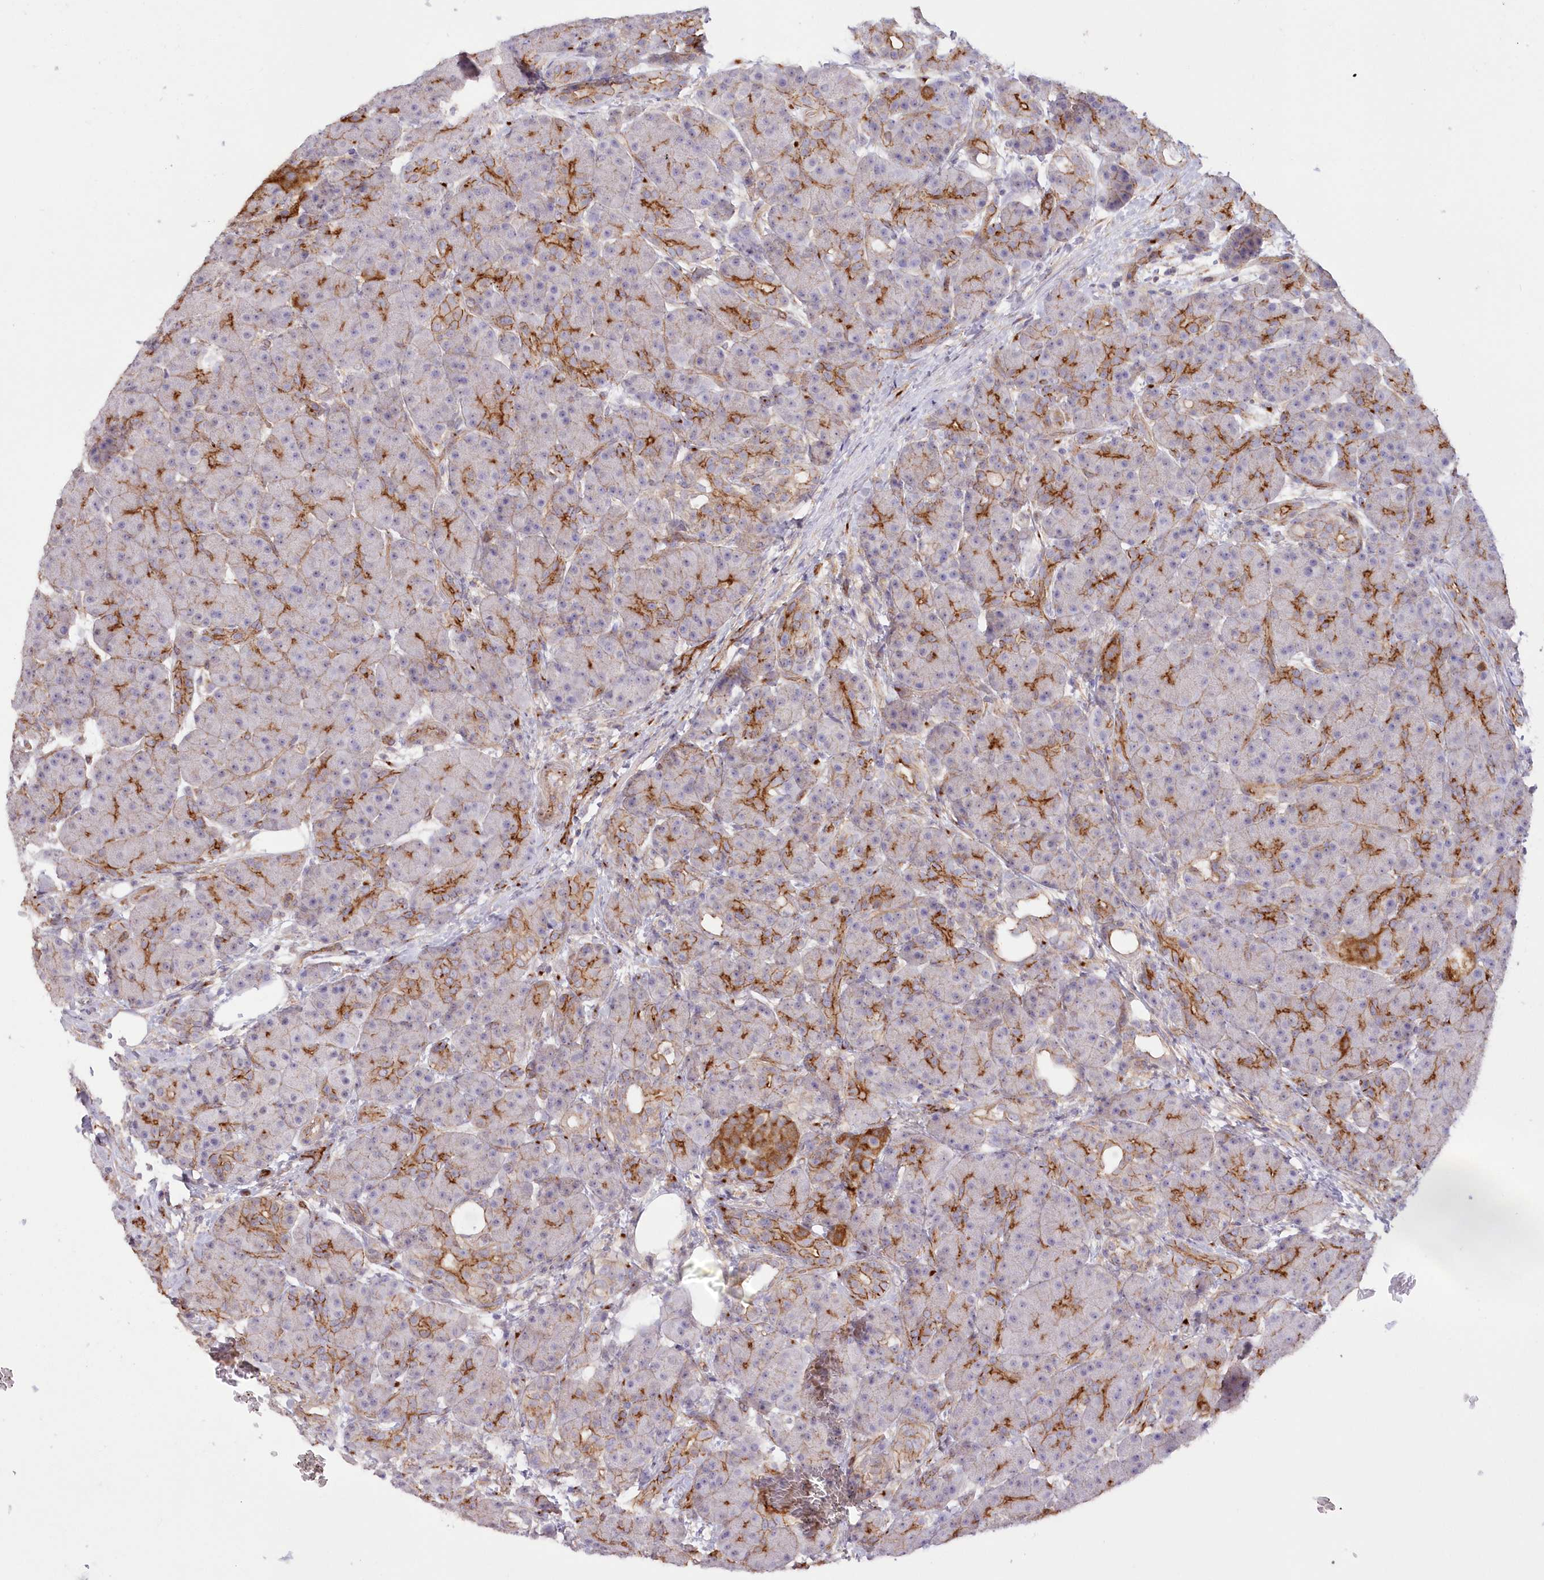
{"staining": {"intensity": "moderate", "quantity": "25%-75%", "location": "cytoplasmic/membranous"}, "tissue": "pancreas", "cell_type": "Exocrine glandular cells", "image_type": "normal", "snomed": [{"axis": "morphology", "description": "Normal tissue, NOS"}, {"axis": "topography", "description": "Pancreas"}], "caption": "This histopathology image reveals immunohistochemistry (IHC) staining of unremarkable human pancreas, with medium moderate cytoplasmic/membranous expression in approximately 25%-75% of exocrine glandular cells.", "gene": "RAB11FIP5", "patient": {"sex": "male", "age": 63}}